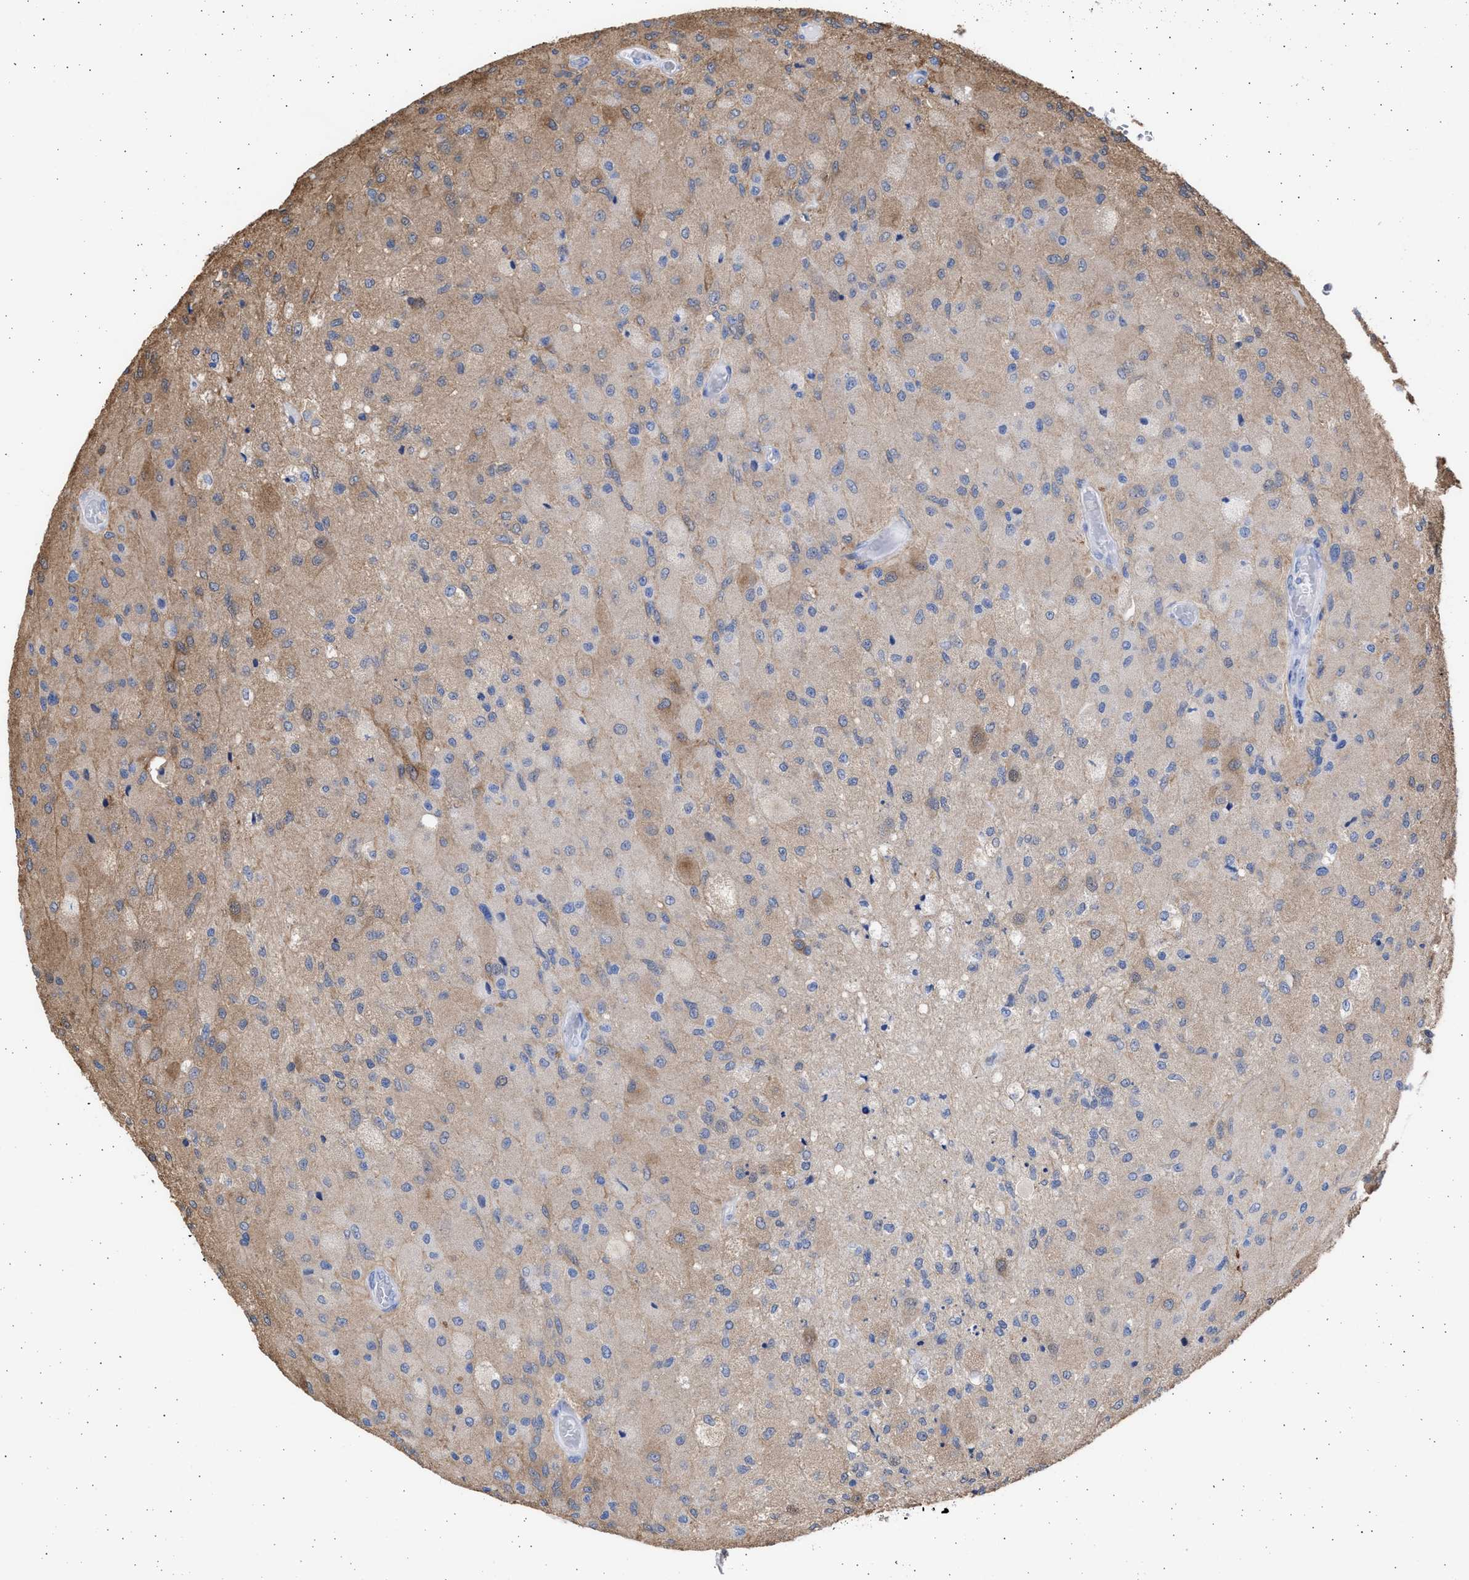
{"staining": {"intensity": "moderate", "quantity": "<25%", "location": "cytoplasmic/membranous"}, "tissue": "glioma", "cell_type": "Tumor cells", "image_type": "cancer", "snomed": [{"axis": "morphology", "description": "Normal tissue, NOS"}, {"axis": "morphology", "description": "Glioma, malignant, High grade"}, {"axis": "topography", "description": "Cerebral cortex"}], "caption": "Immunohistochemical staining of malignant high-grade glioma reveals low levels of moderate cytoplasmic/membranous positivity in about <25% of tumor cells. The staining is performed using DAB brown chromogen to label protein expression. The nuclei are counter-stained blue using hematoxylin.", "gene": "ALDOC", "patient": {"sex": "male", "age": 77}}